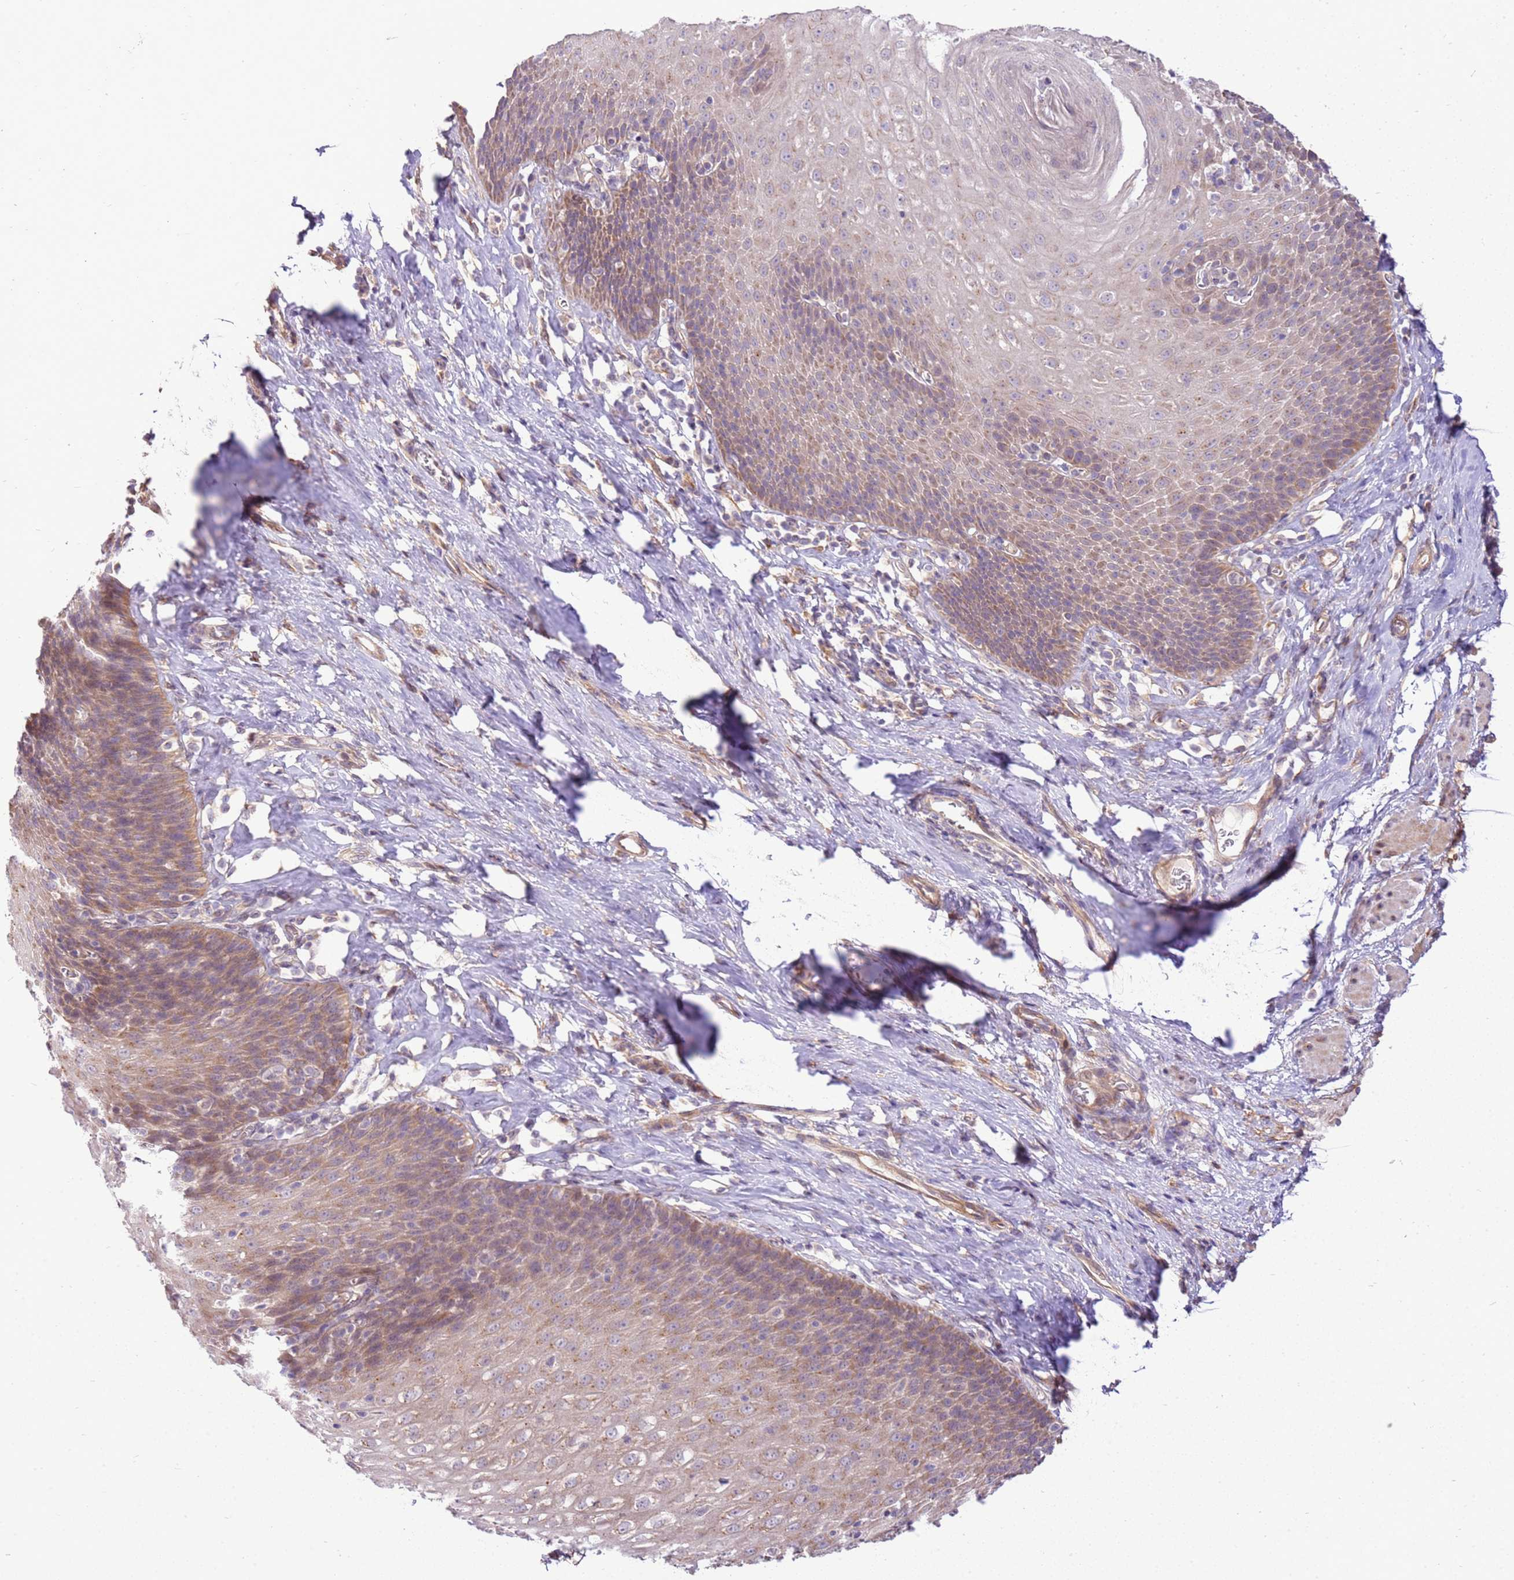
{"staining": {"intensity": "weak", "quantity": "25%-75%", "location": "cytoplasmic/membranous"}, "tissue": "esophagus", "cell_type": "Squamous epithelial cells", "image_type": "normal", "snomed": [{"axis": "morphology", "description": "Normal tissue, NOS"}, {"axis": "topography", "description": "Esophagus"}], "caption": "Esophagus stained for a protein reveals weak cytoplasmic/membranous positivity in squamous epithelial cells. (Brightfield microscopy of DAB IHC at high magnification).", "gene": "SCARA3", "patient": {"sex": "female", "age": 61}}